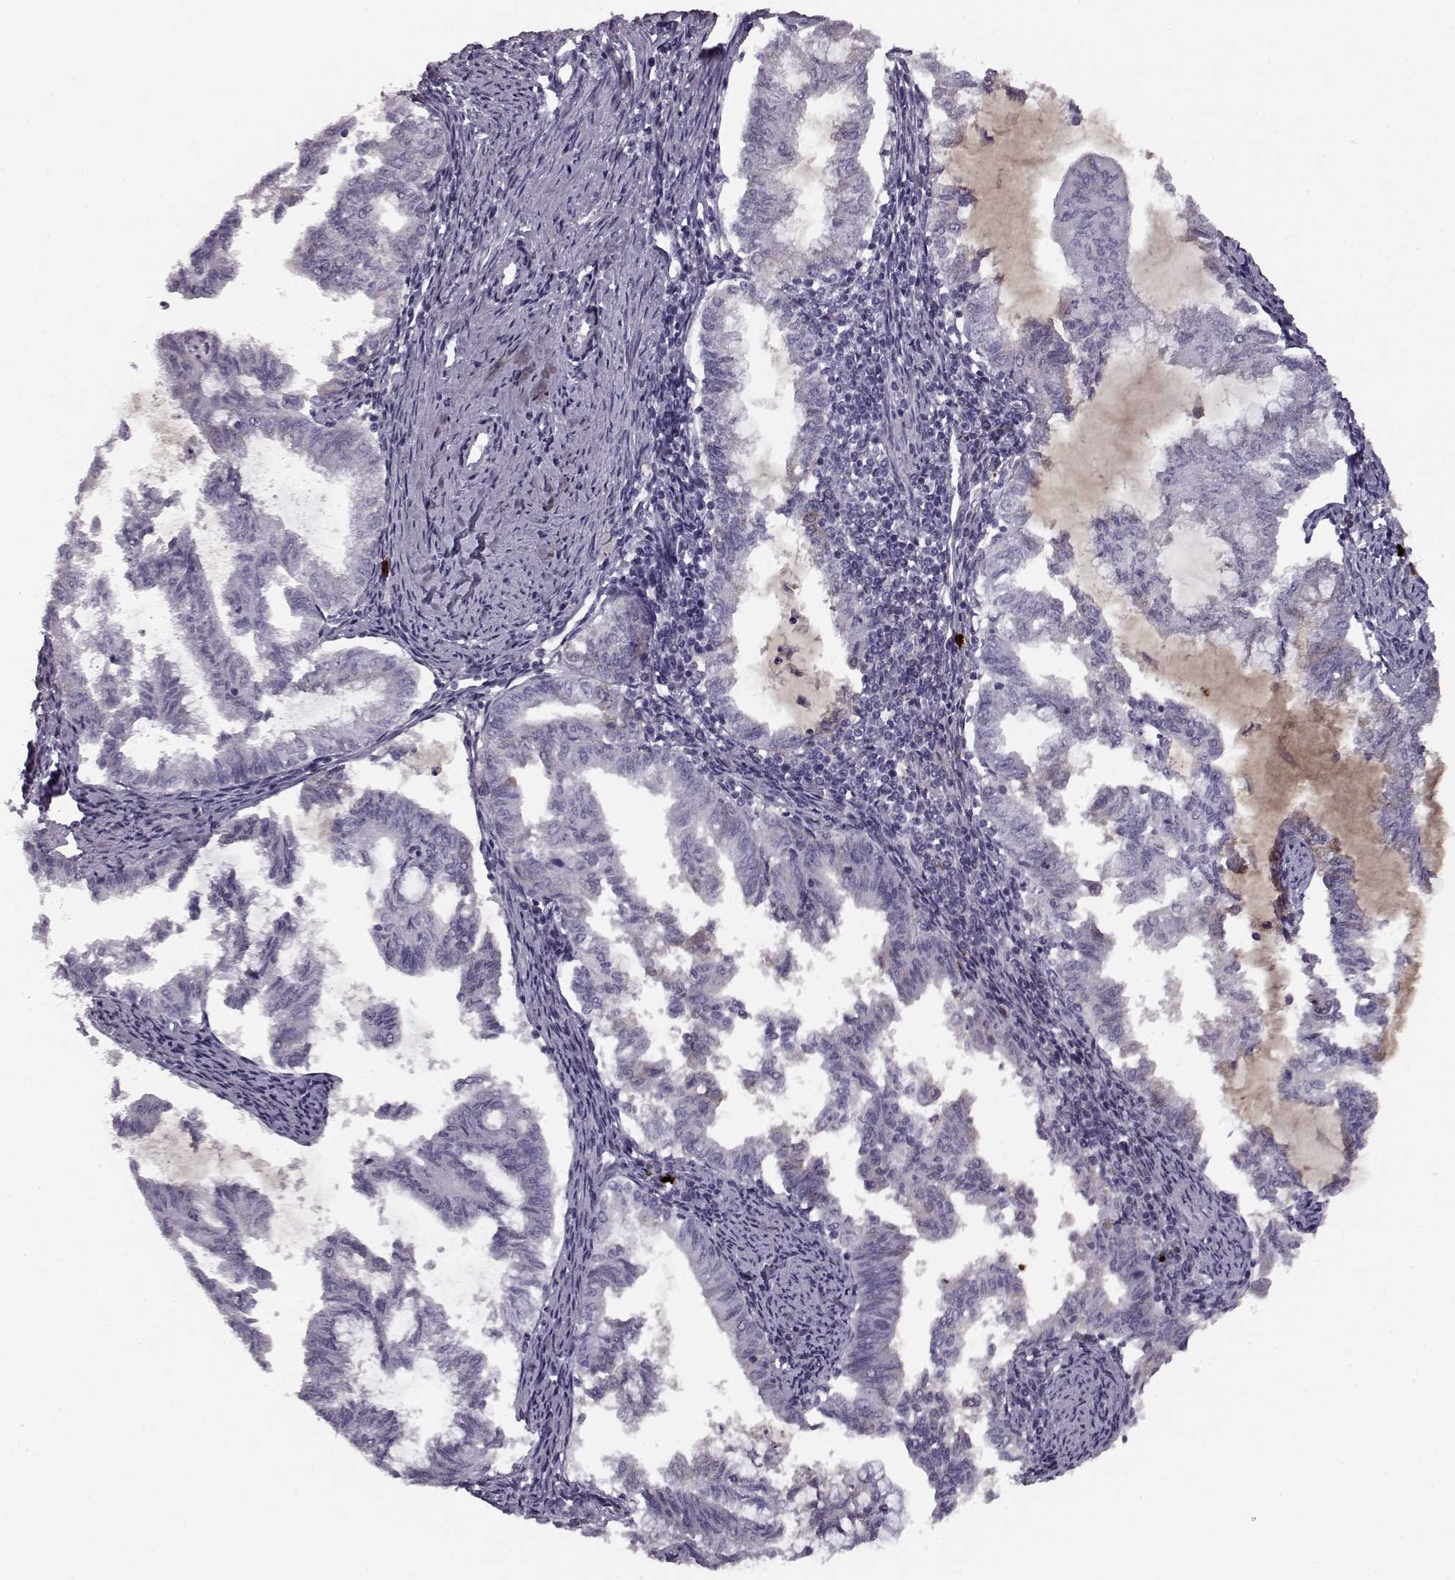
{"staining": {"intensity": "negative", "quantity": "none", "location": "none"}, "tissue": "endometrial cancer", "cell_type": "Tumor cells", "image_type": "cancer", "snomed": [{"axis": "morphology", "description": "Adenocarcinoma, NOS"}, {"axis": "topography", "description": "Endometrium"}], "caption": "DAB immunohistochemical staining of endometrial adenocarcinoma demonstrates no significant staining in tumor cells.", "gene": "CCL19", "patient": {"sex": "female", "age": 79}}